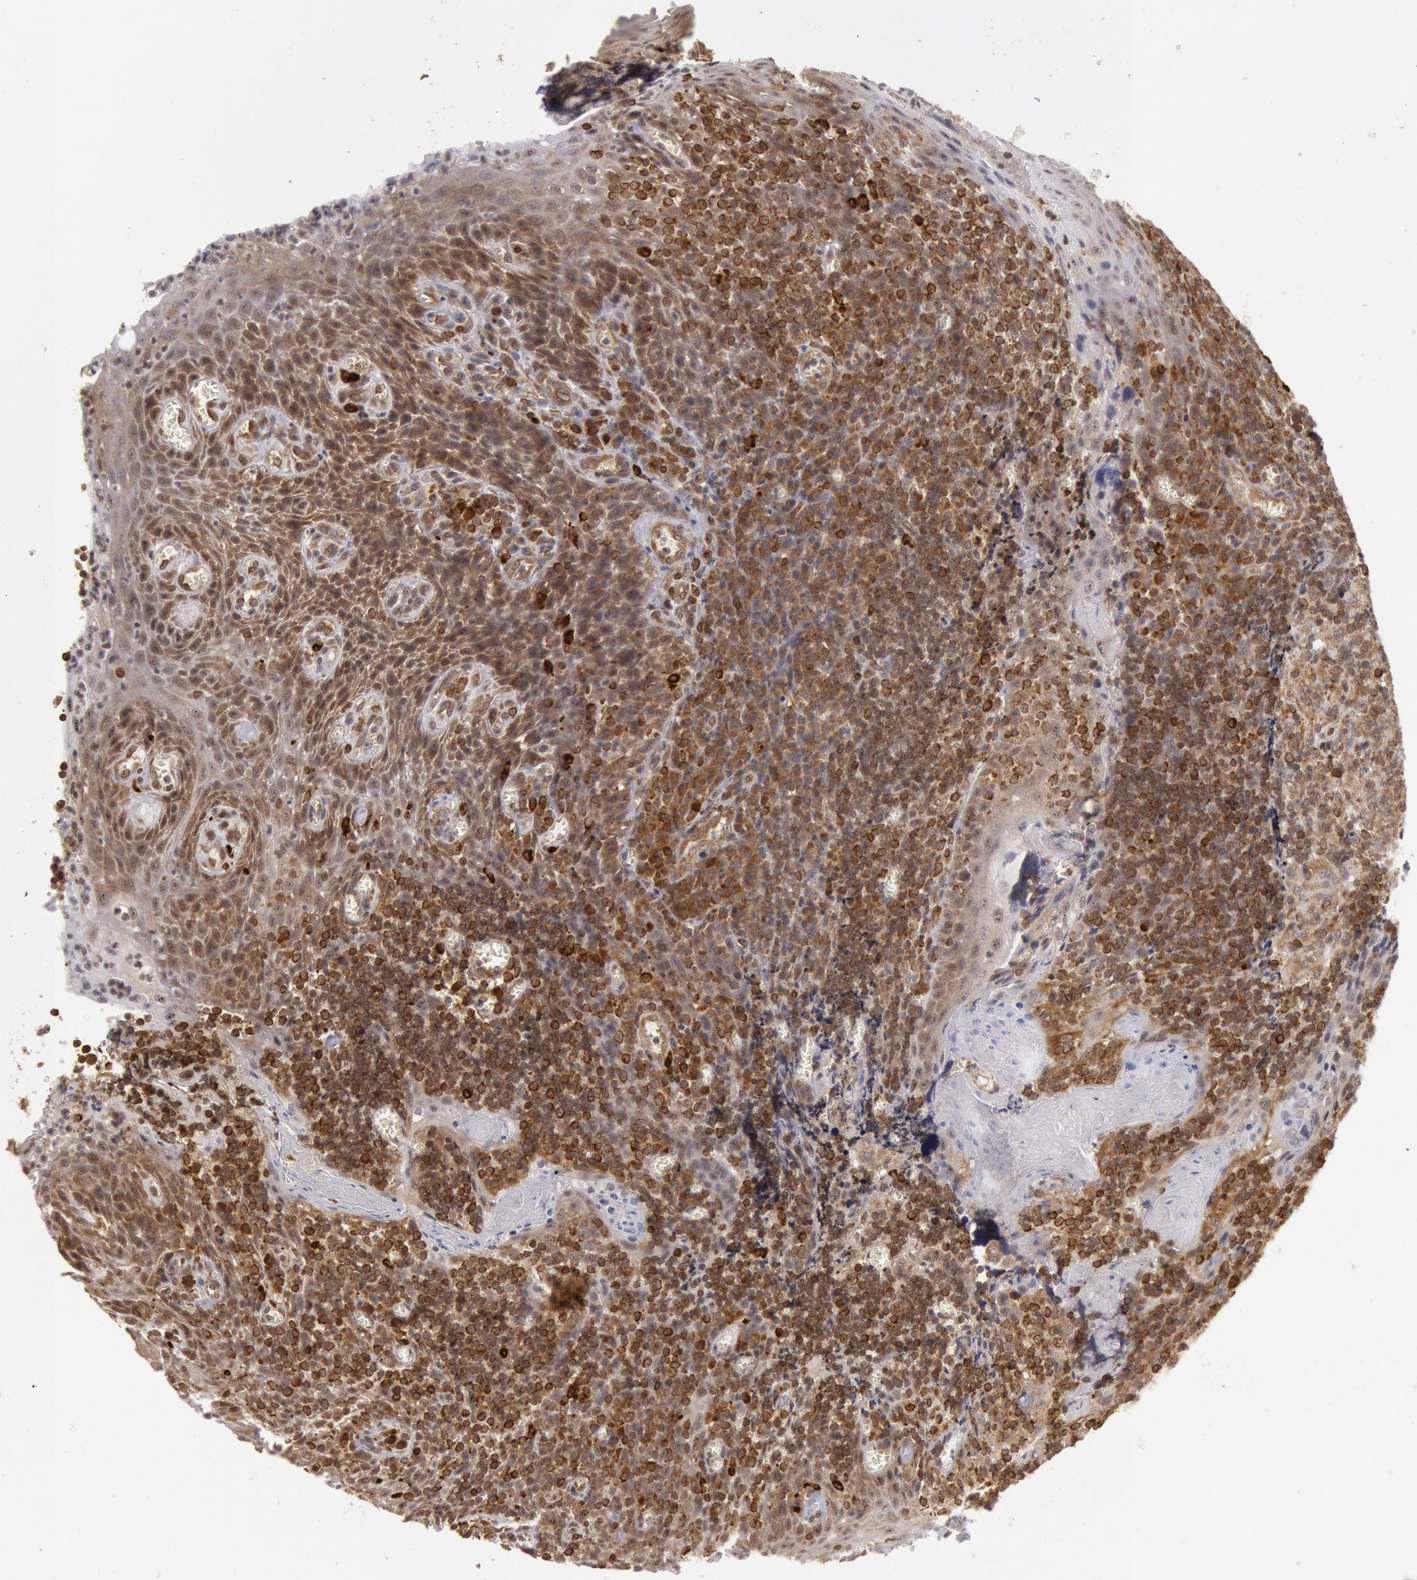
{"staining": {"intensity": "moderate", "quantity": "<25%", "location": "cytoplasmic/membranous"}, "tissue": "tonsil", "cell_type": "Germinal center cells", "image_type": "normal", "snomed": [{"axis": "morphology", "description": "Normal tissue, NOS"}, {"axis": "topography", "description": "Tonsil"}], "caption": "A low amount of moderate cytoplasmic/membranous staining is seen in about <25% of germinal center cells in unremarkable tonsil. Nuclei are stained in blue.", "gene": "ENSG00000250264", "patient": {"sex": "male", "age": 20}}